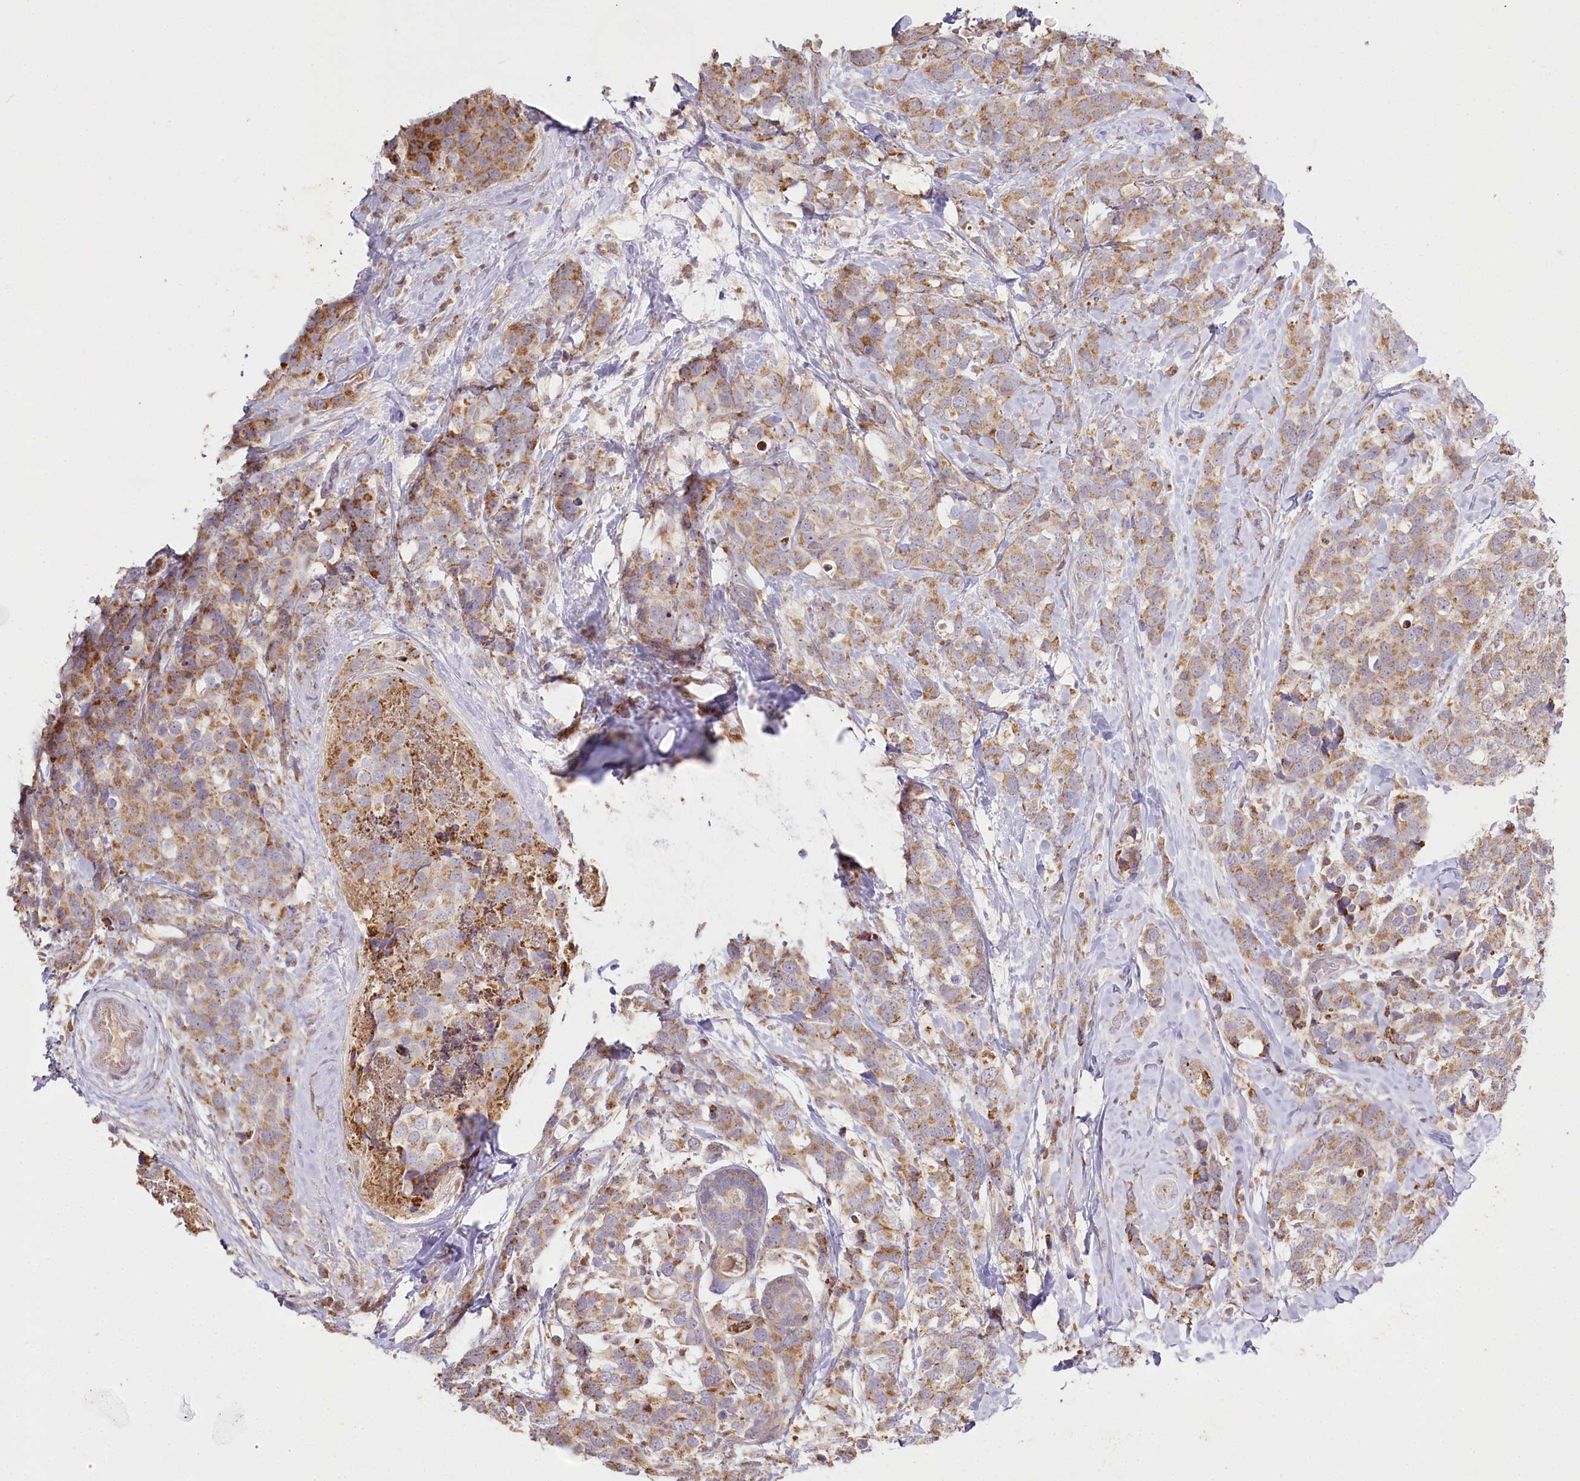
{"staining": {"intensity": "moderate", "quantity": ">75%", "location": "cytoplasmic/membranous"}, "tissue": "breast cancer", "cell_type": "Tumor cells", "image_type": "cancer", "snomed": [{"axis": "morphology", "description": "Lobular carcinoma"}, {"axis": "topography", "description": "Breast"}], "caption": "Human lobular carcinoma (breast) stained with a brown dye demonstrates moderate cytoplasmic/membranous positive expression in approximately >75% of tumor cells.", "gene": "ACOX2", "patient": {"sex": "female", "age": 59}}